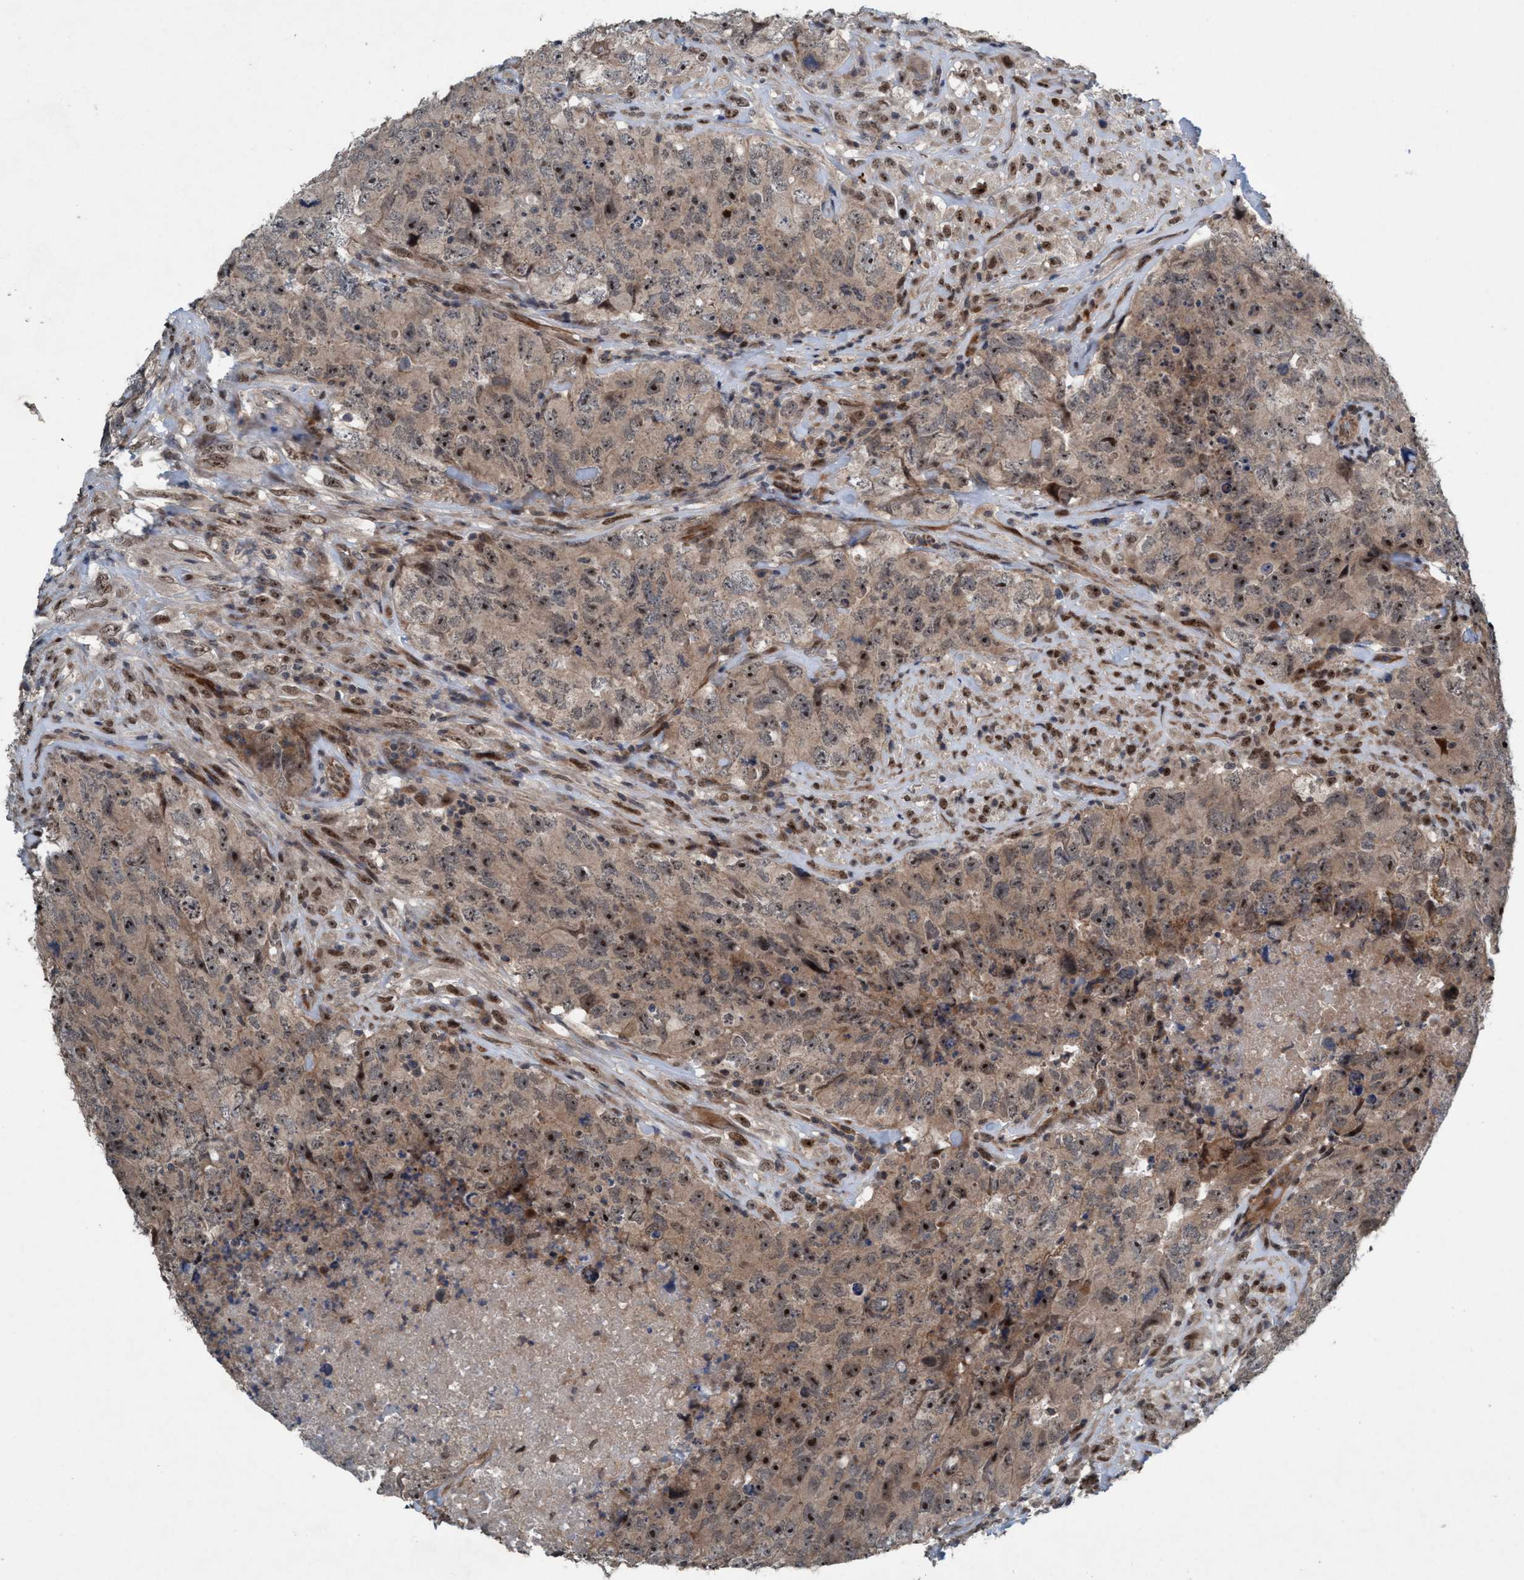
{"staining": {"intensity": "moderate", "quantity": ">75%", "location": "cytoplasmic/membranous,nuclear"}, "tissue": "testis cancer", "cell_type": "Tumor cells", "image_type": "cancer", "snomed": [{"axis": "morphology", "description": "Carcinoma, Embryonal, NOS"}, {"axis": "topography", "description": "Testis"}], "caption": "The histopathology image reveals staining of embryonal carcinoma (testis), revealing moderate cytoplasmic/membranous and nuclear protein expression (brown color) within tumor cells. The staining was performed using DAB to visualize the protein expression in brown, while the nuclei were stained in blue with hematoxylin (Magnification: 20x).", "gene": "NISCH", "patient": {"sex": "male", "age": 32}}